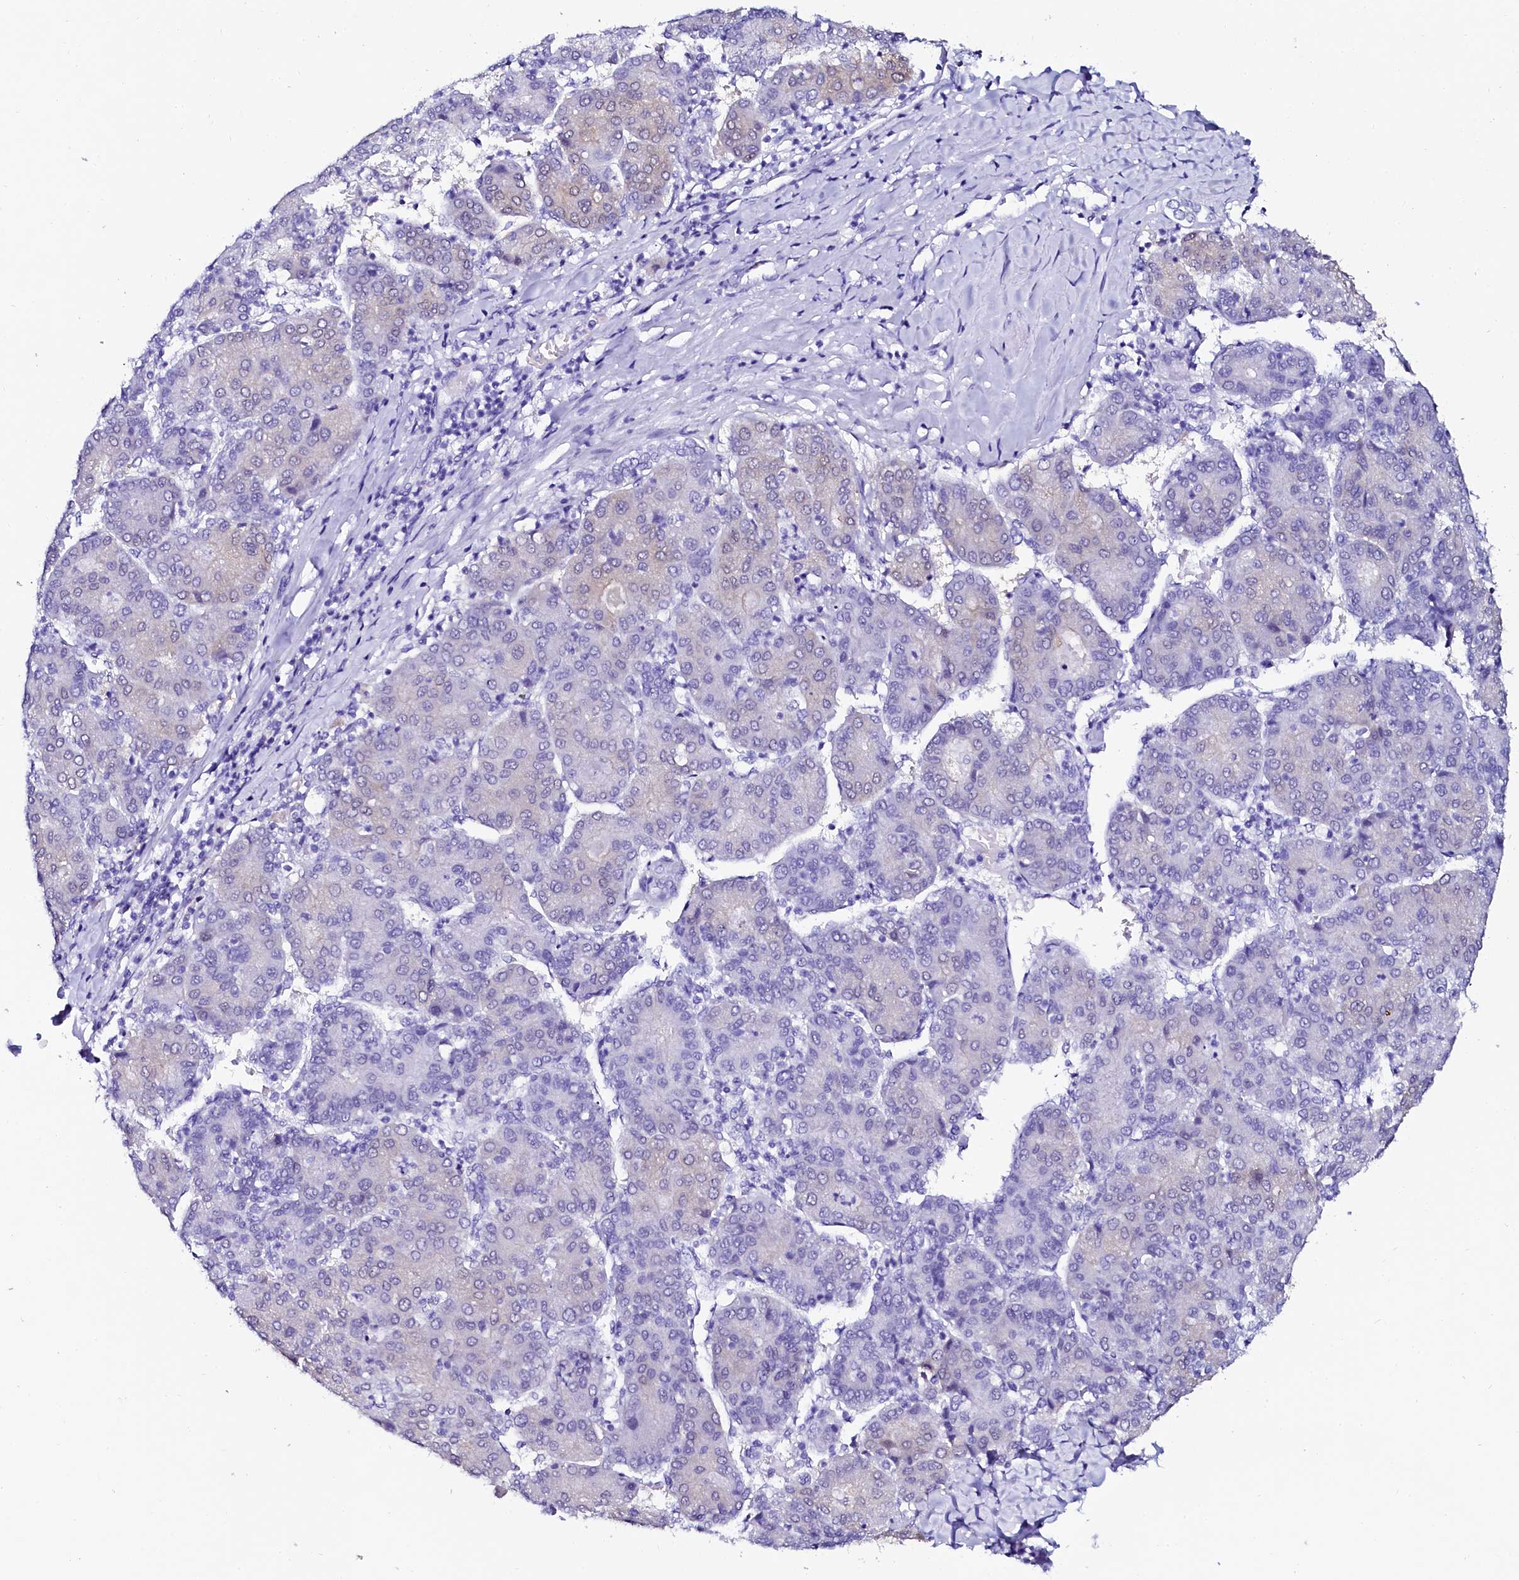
{"staining": {"intensity": "negative", "quantity": "none", "location": "none"}, "tissue": "liver cancer", "cell_type": "Tumor cells", "image_type": "cancer", "snomed": [{"axis": "morphology", "description": "Carcinoma, Hepatocellular, NOS"}, {"axis": "topography", "description": "Liver"}], "caption": "IHC image of human liver hepatocellular carcinoma stained for a protein (brown), which shows no positivity in tumor cells.", "gene": "SORD", "patient": {"sex": "male", "age": 65}}